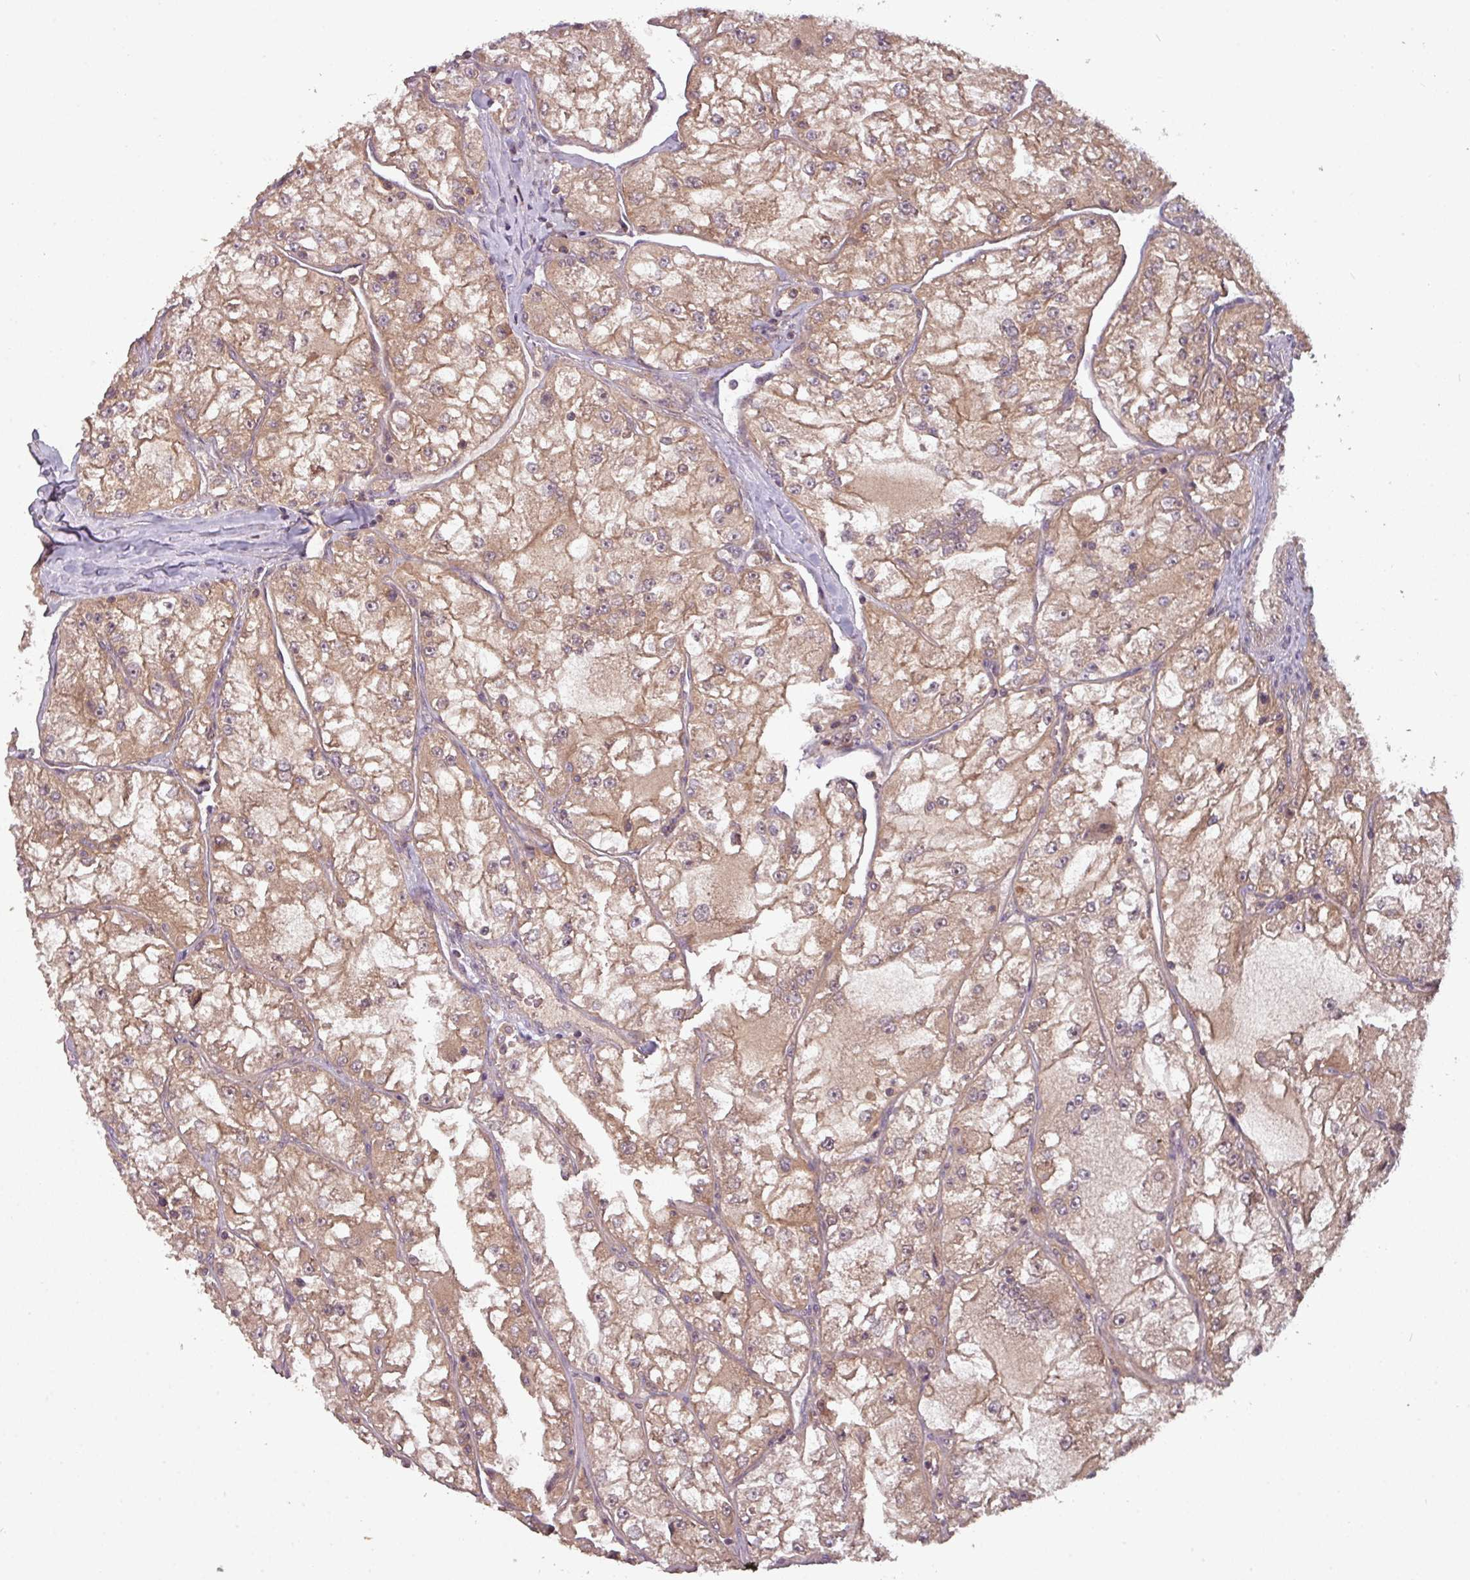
{"staining": {"intensity": "moderate", "quantity": ">75%", "location": "cytoplasmic/membranous"}, "tissue": "renal cancer", "cell_type": "Tumor cells", "image_type": "cancer", "snomed": [{"axis": "morphology", "description": "Adenocarcinoma, NOS"}, {"axis": "topography", "description": "Kidney"}], "caption": "There is medium levels of moderate cytoplasmic/membranous expression in tumor cells of renal cancer (adenocarcinoma), as demonstrated by immunohistochemical staining (brown color).", "gene": "GSKIP", "patient": {"sex": "female", "age": 72}}